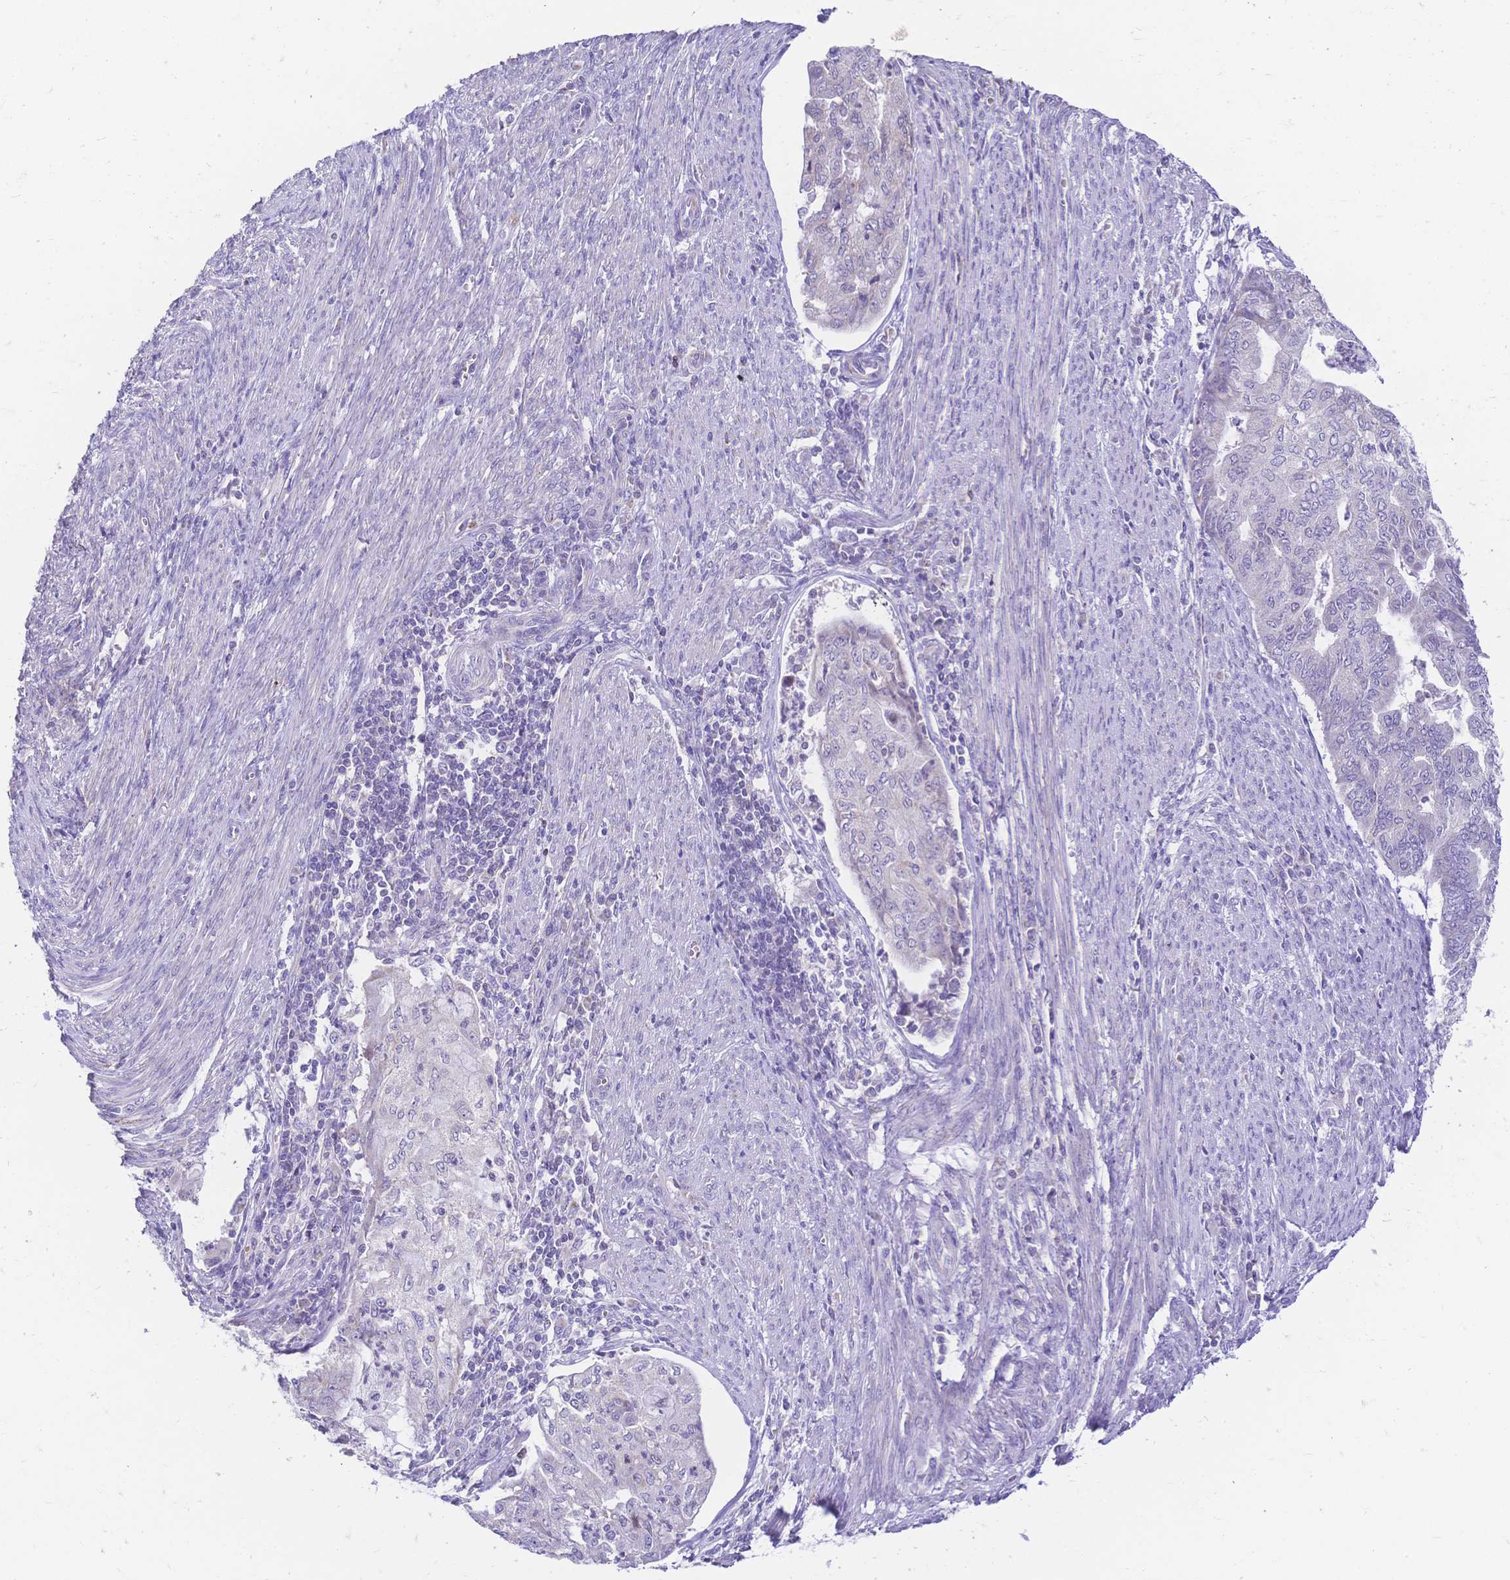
{"staining": {"intensity": "negative", "quantity": "none", "location": "none"}, "tissue": "endometrial cancer", "cell_type": "Tumor cells", "image_type": "cancer", "snomed": [{"axis": "morphology", "description": "Adenocarcinoma, NOS"}, {"axis": "topography", "description": "Endometrium"}], "caption": "The IHC photomicrograph has no significant positivity in tumor cells of adenocarcinoma (endometrial) tissue.", "gene": "CLEC18B", "patient": {"sex": "female", "age": 79}}